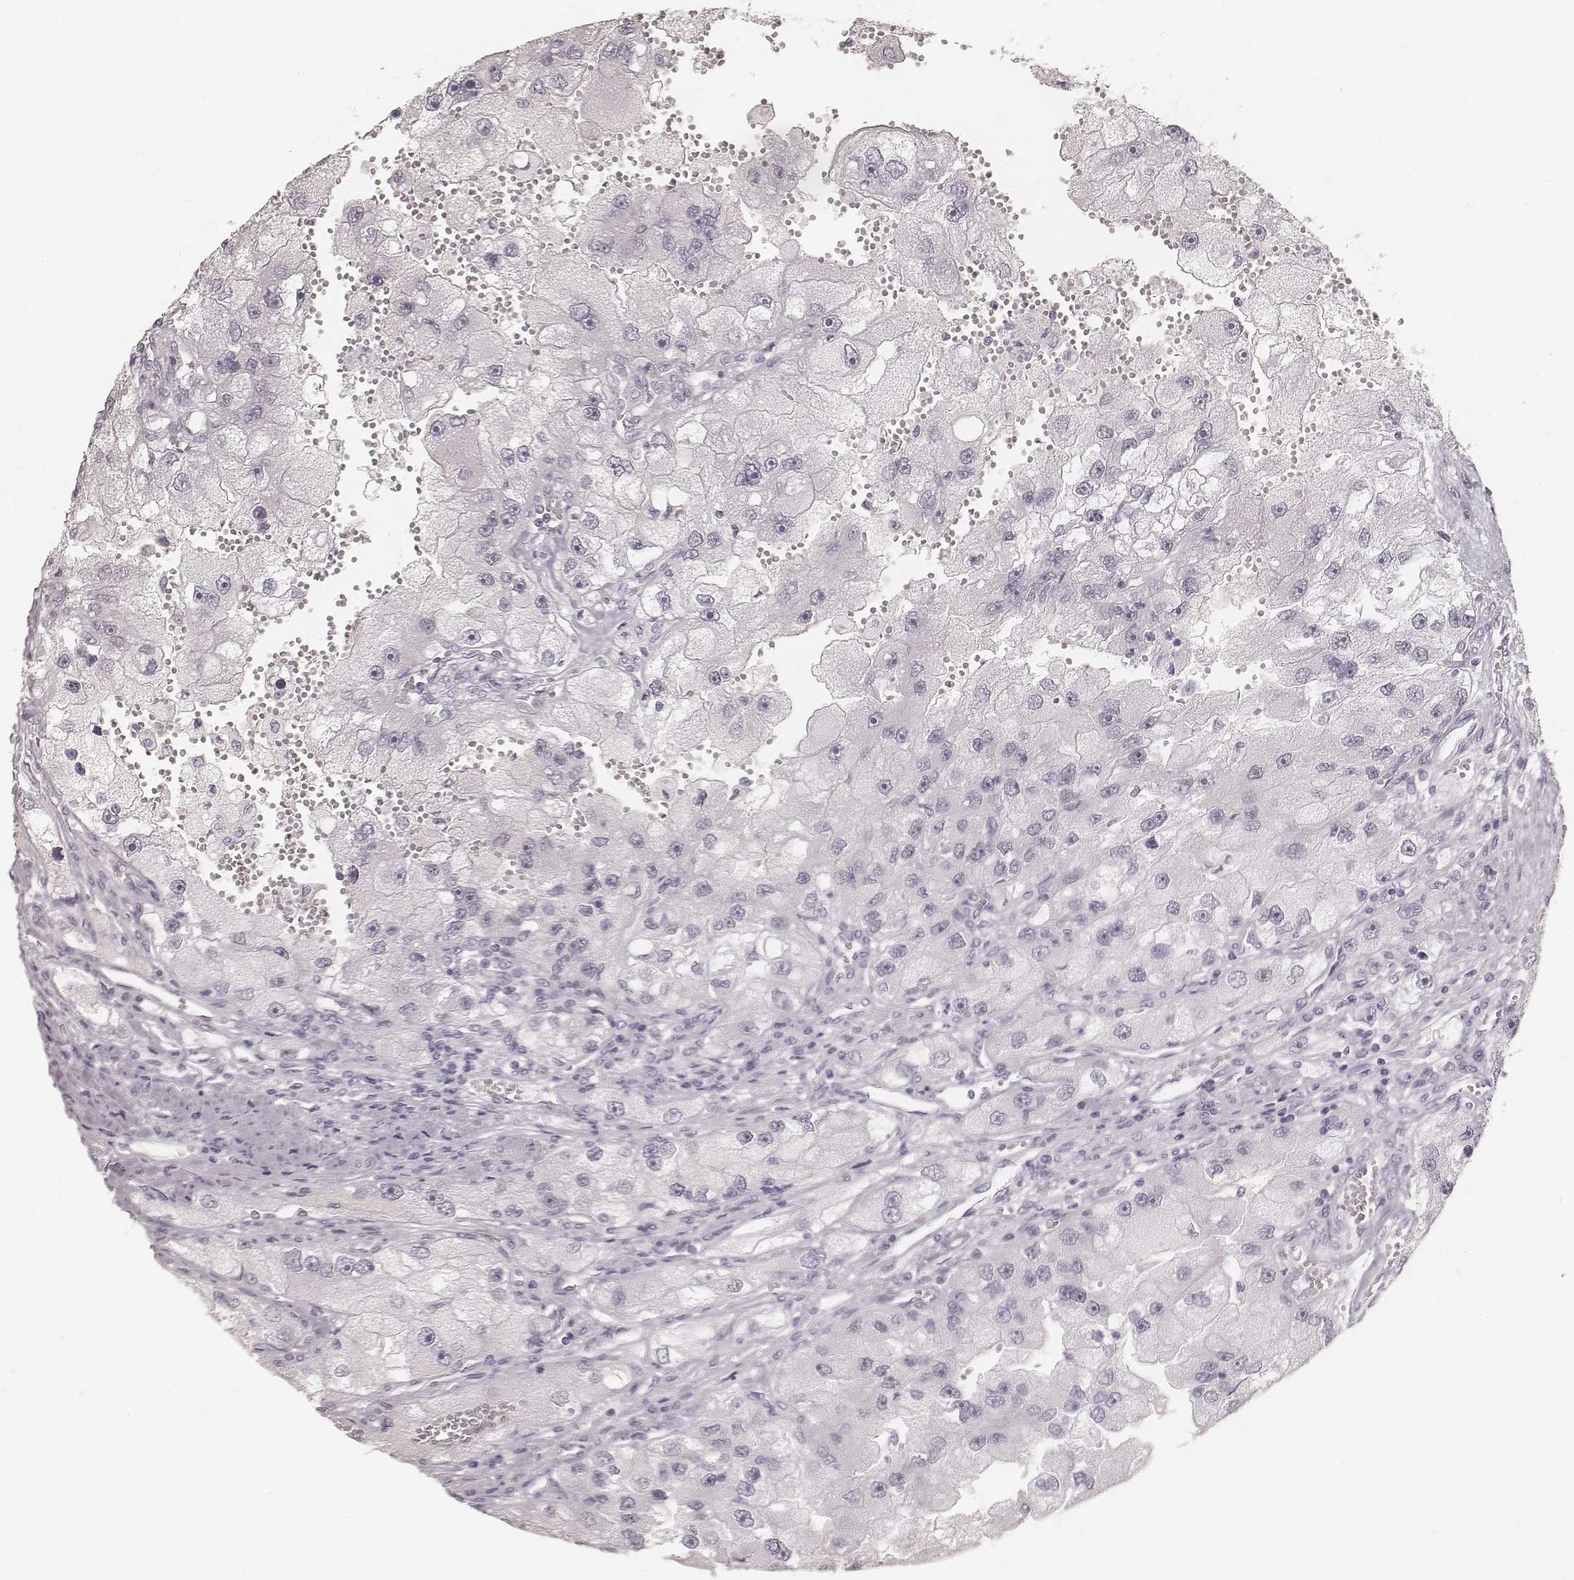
{"staining": {"intensity": "negative", "quantity": "none", "location": "none"}, "tissue": "renal cancer", "cell_type": "Tumor cells", "image_type": "cancer", "snomed": [{"axis": "morphology", "description": "Adenocarcinoma, NOS"}, {"axis": "topography", "description": "Kidney"}], "caption": "Immunohistochemical staining of human adenocarcinoma (renal) demonstrates no significant expression in tumor cells. (DAB (3,3'-diaminobenzidine) immunohistochemistry (IHC), high magnification).", "gene": "HNF4G", "patient": {"sex": "male", "age": 63}}